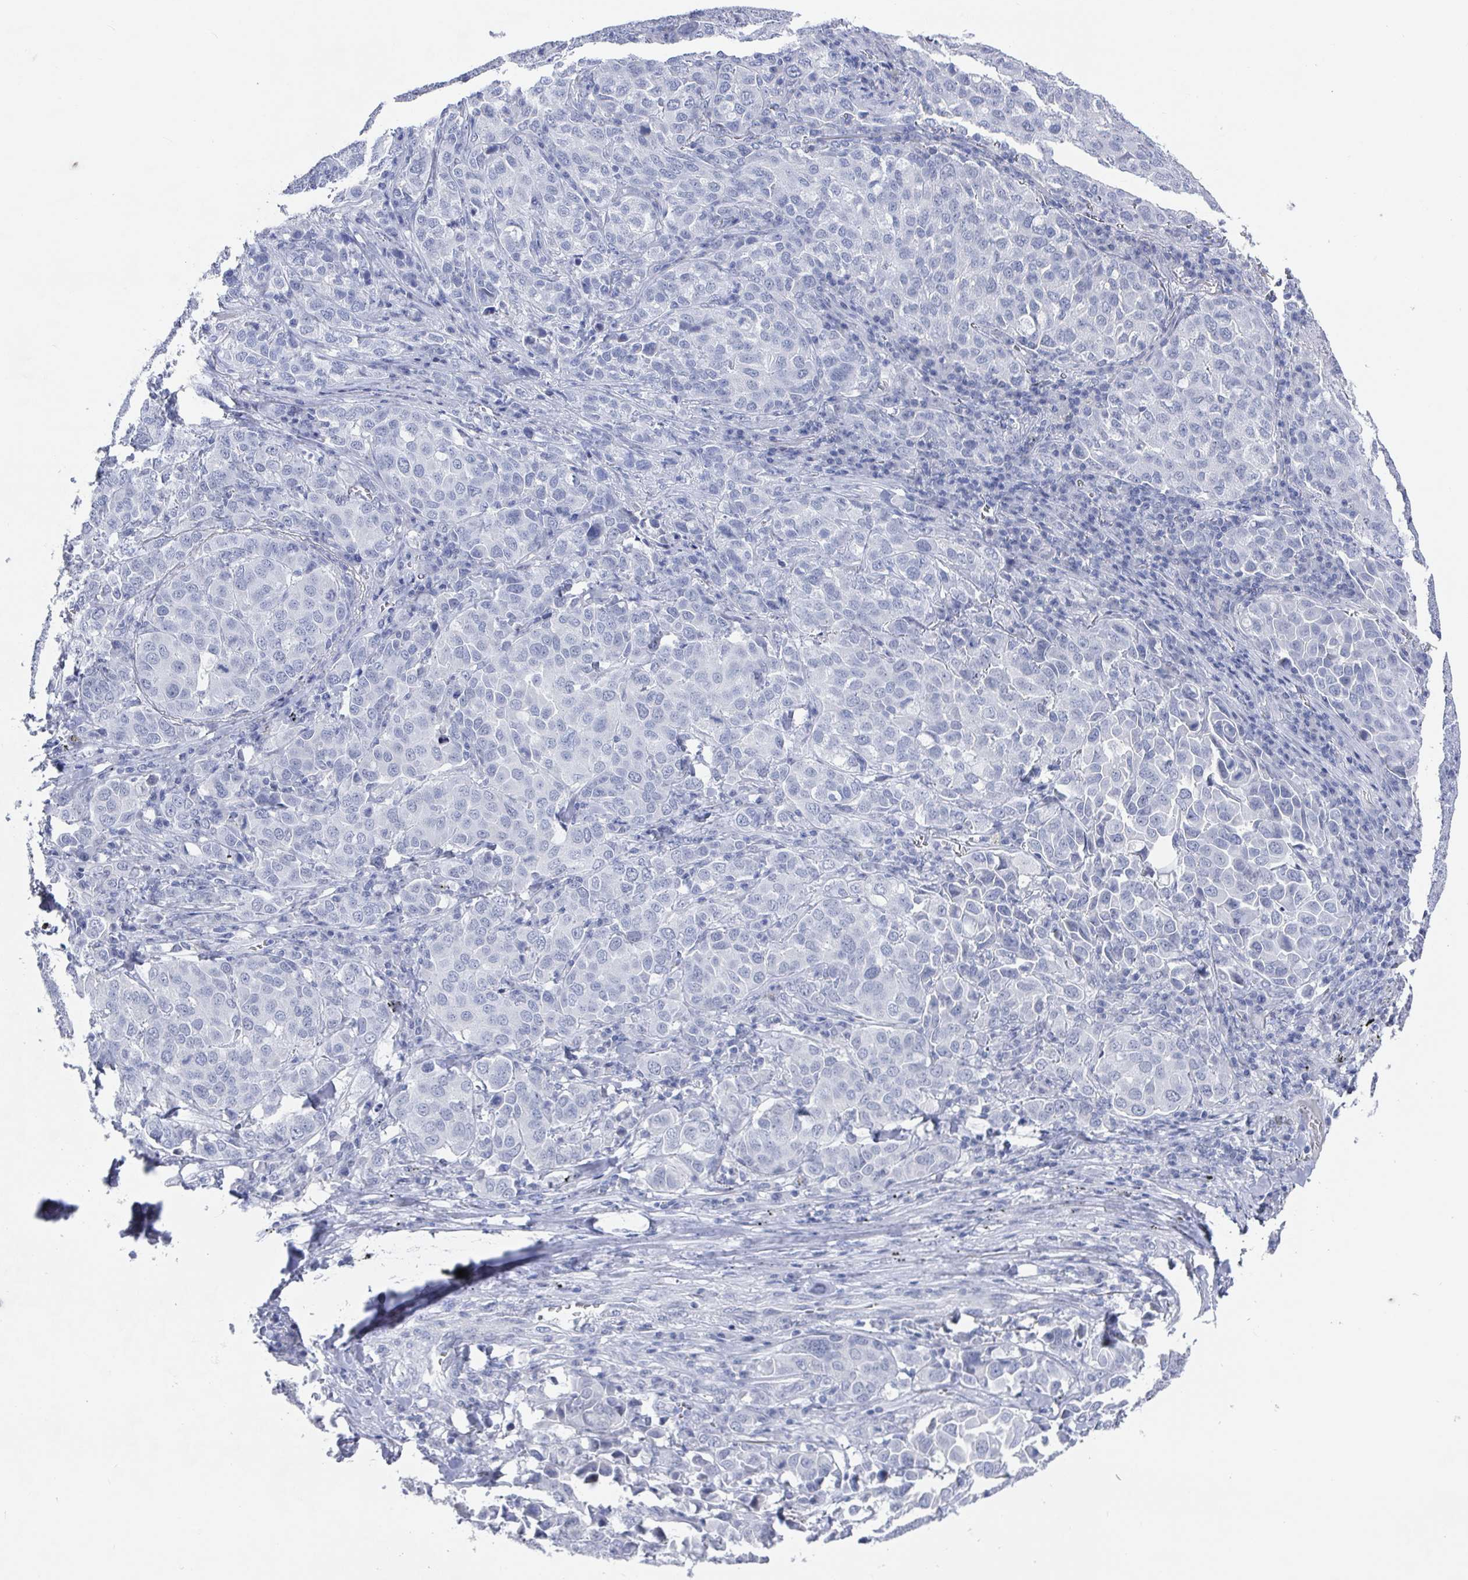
{"staining": {"intensity": "negative", "quantity": "none", "location": "none"}, "tissue": "lung cancer", "cell_type": "Tumor cells", "image_type": "cancer", "snomed": [{"axis": "morphology", "description": "Adenocarcinoma, NOS"}, {"axis": "morphology", "description": "Adenocarcinoma, metastatic, NOS"}, {"axis": "topography", "description": "Lymph node"}, {"axis": "topography", "description": "Lung"}], "caption": "Immunohistochemical staining of human lung cancer (adenocarcinoma) displays no significant expression in tumor cells.", "gene": "CAMKV", "patient": {"sex": "female", "age": 65}}